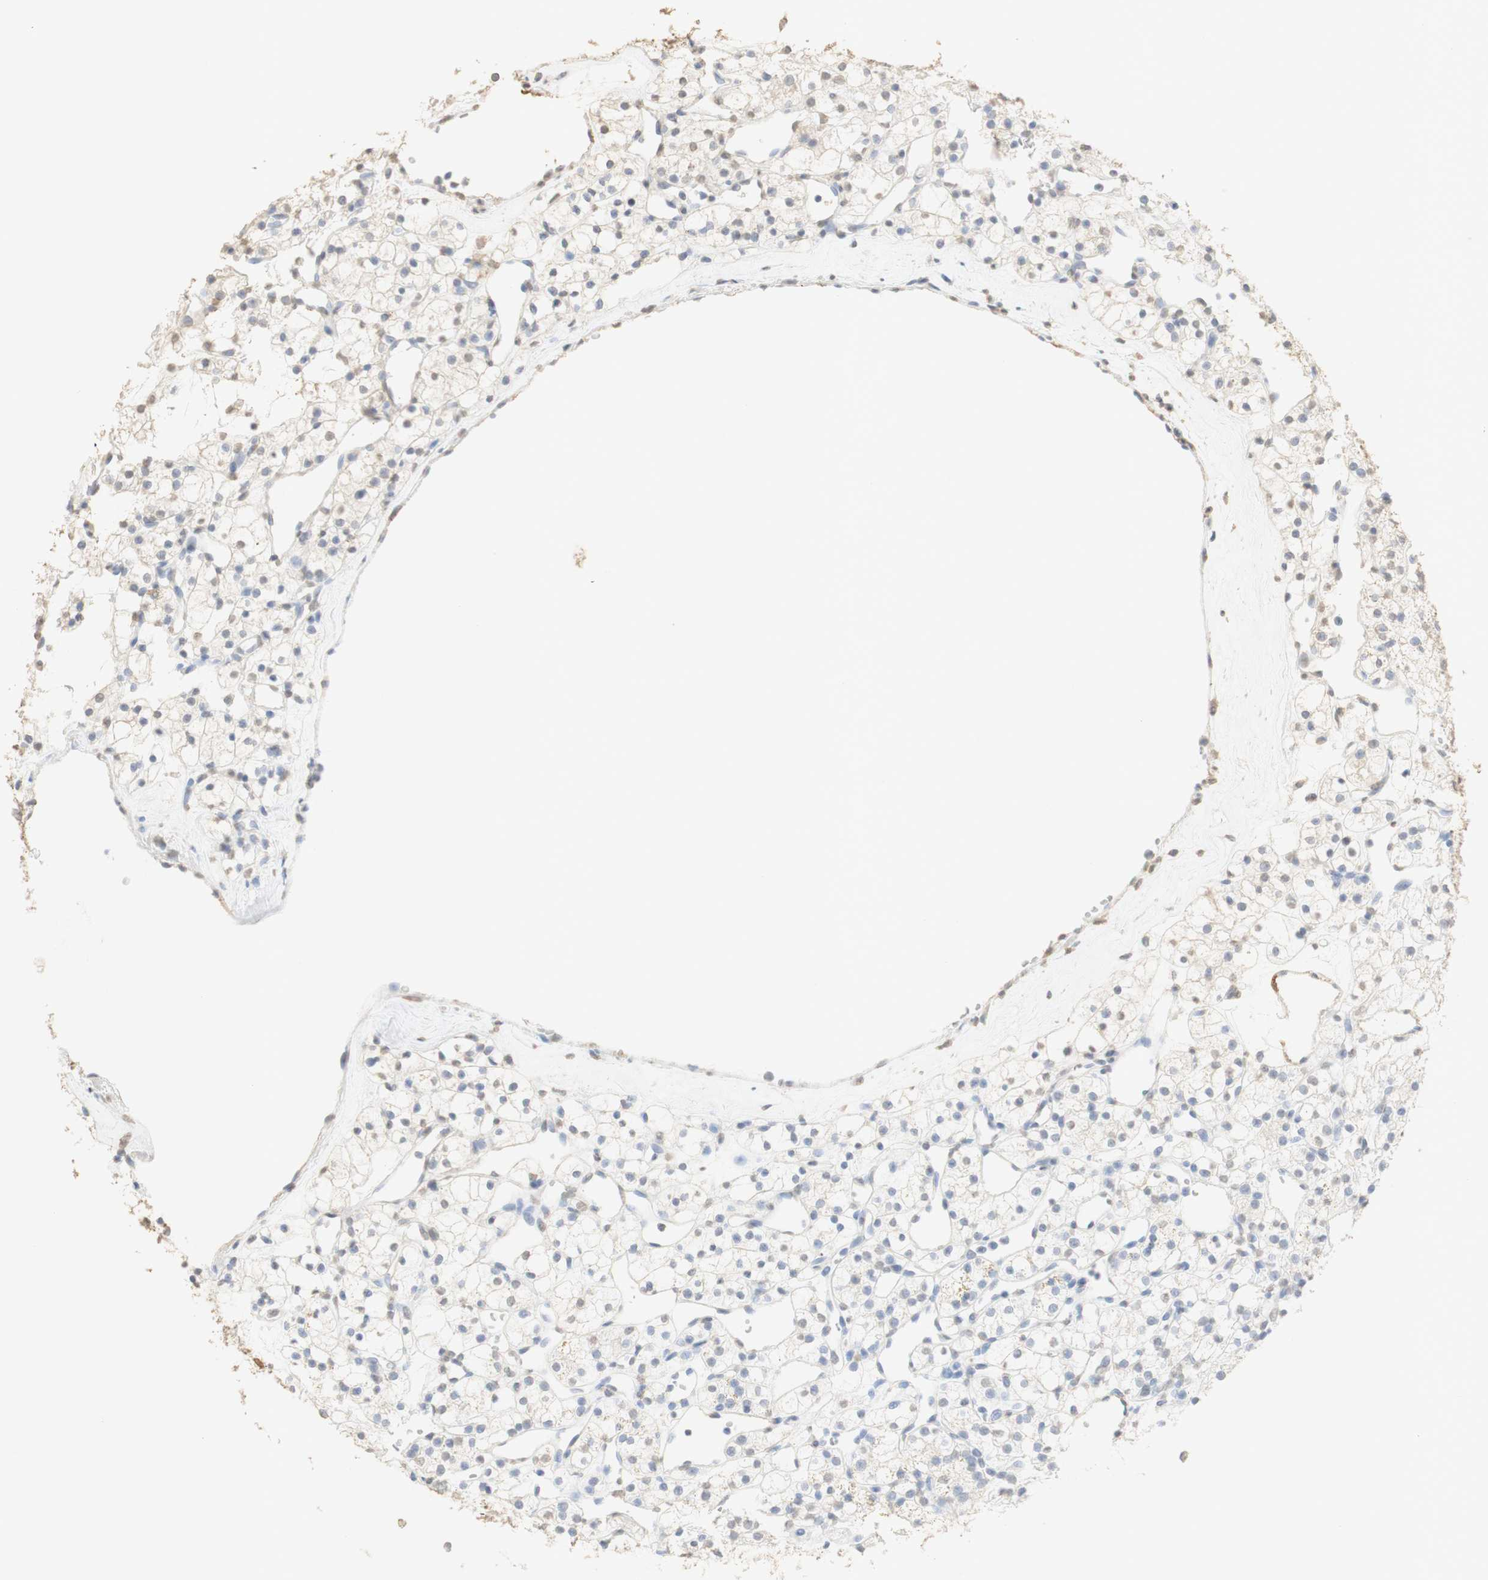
{"staining": {"intensity": "weak", "quantity": "<25%", "location": "cytoplasmic/membranous,nuclear"}, "tissue": "renal cancer", "cell_type": "Tumor cells", "image_type": "cancer", "snomed": [{"axis": "morphology", "description": "Adenocarcinoma, NOS"}, {"axis": "topography", "description": "Kidney"}], "caption": "Renal cancer (adenocarcinoma) was stained to show a protein in brown. There is no significant staining in tumor cells.", "gene": "L1CAM", "patient": {"sex": "female", "age": 60}}